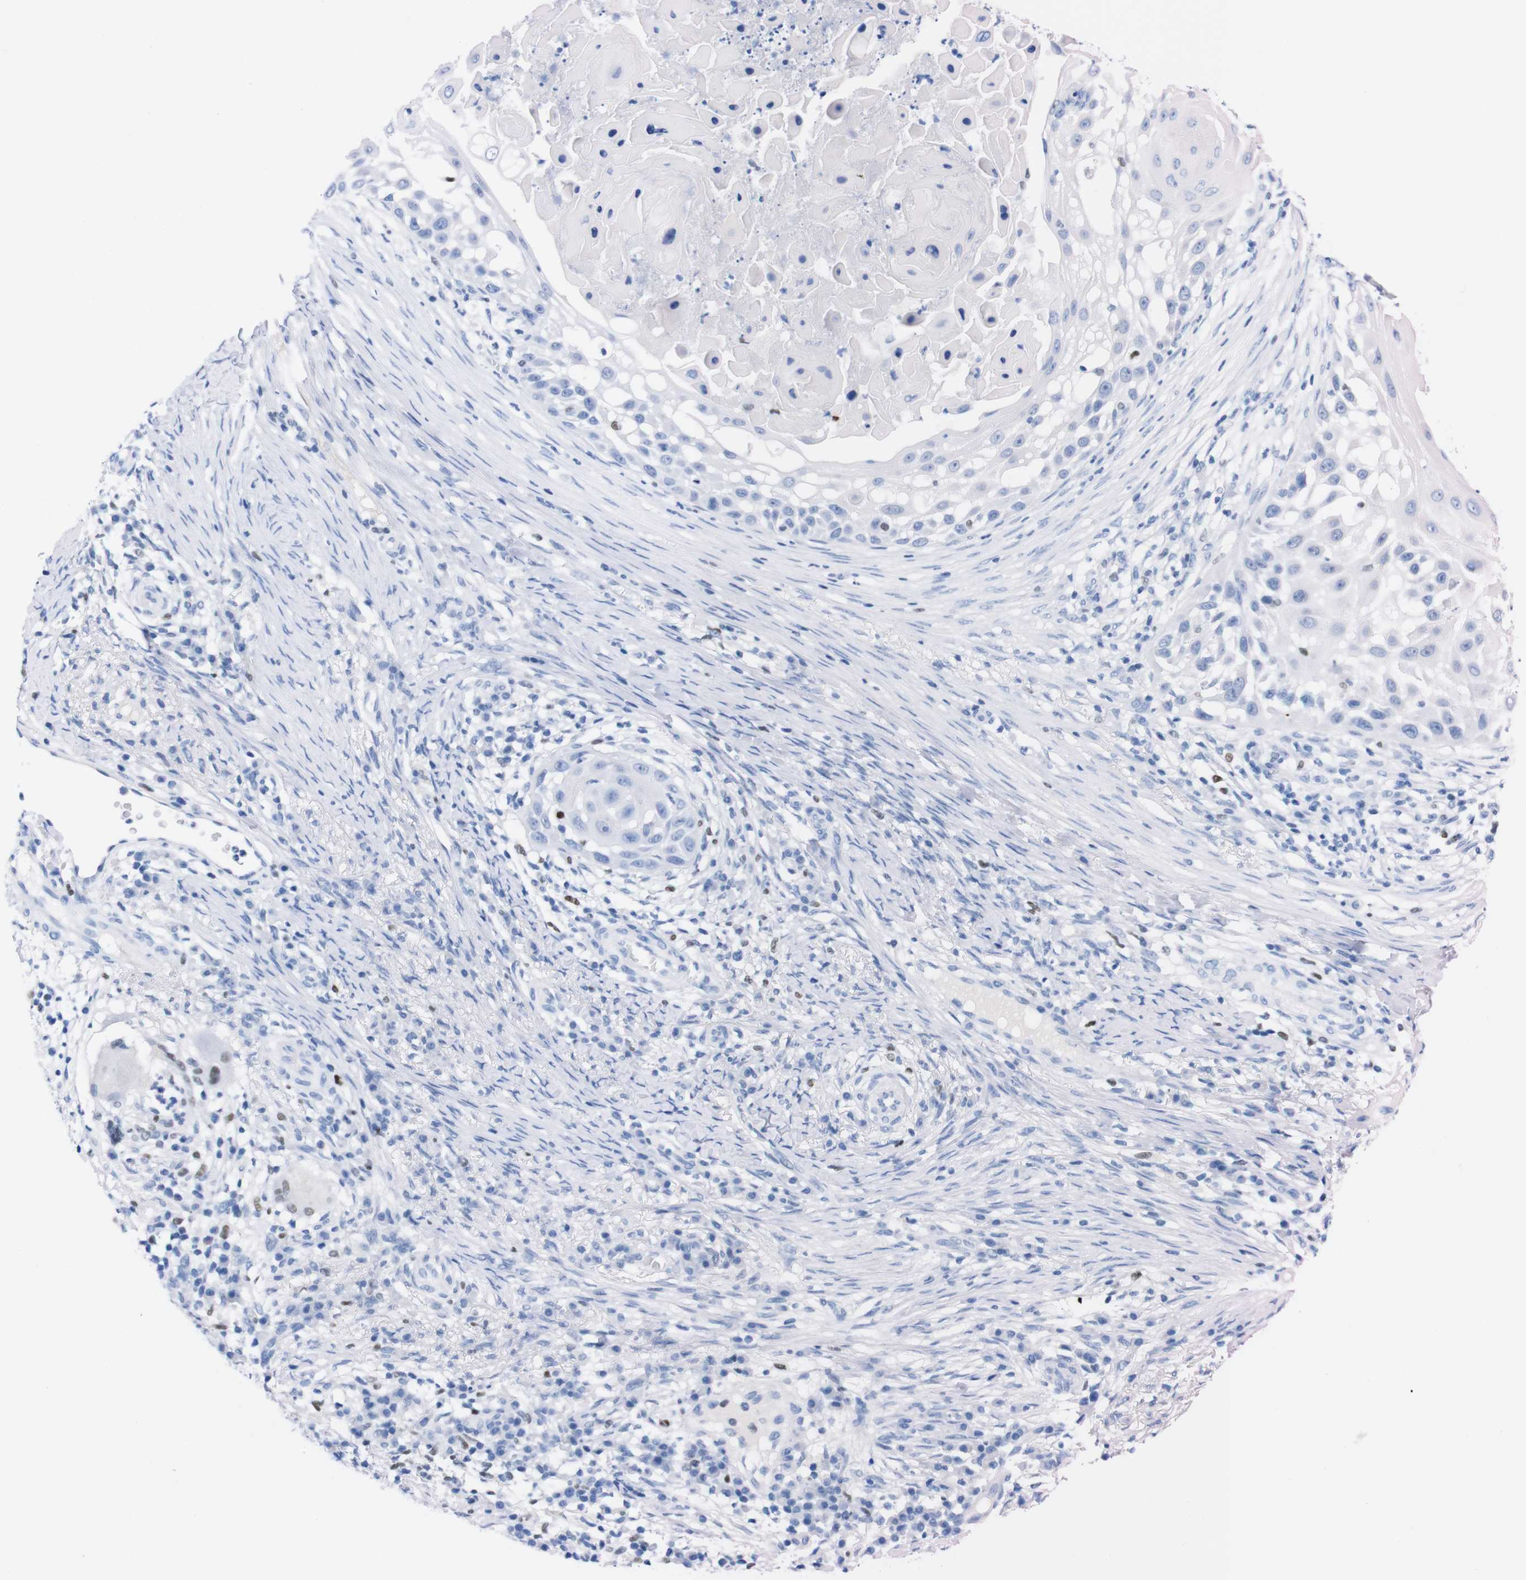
{"staining": {"intensity": "negative", "quantity": "none", "location": "none"}, "tissue": "skin cancer", "cell_type": "Tumor cells", "image_type": "cancer", "snomed": [{"axis": "morphology", "description": "Squamous cell carcinoma, NOS"}, {"axis": "topography", "description": "Skin"}], "caption": "This image is of skin squamous cell carcinoma stained with IHC to label a protein in brown with the nuclei are counter-stained blue. There is no expression in tumor cells.", "gene": "P2RY12", "patient": {"sex": "female", "age": 44}}